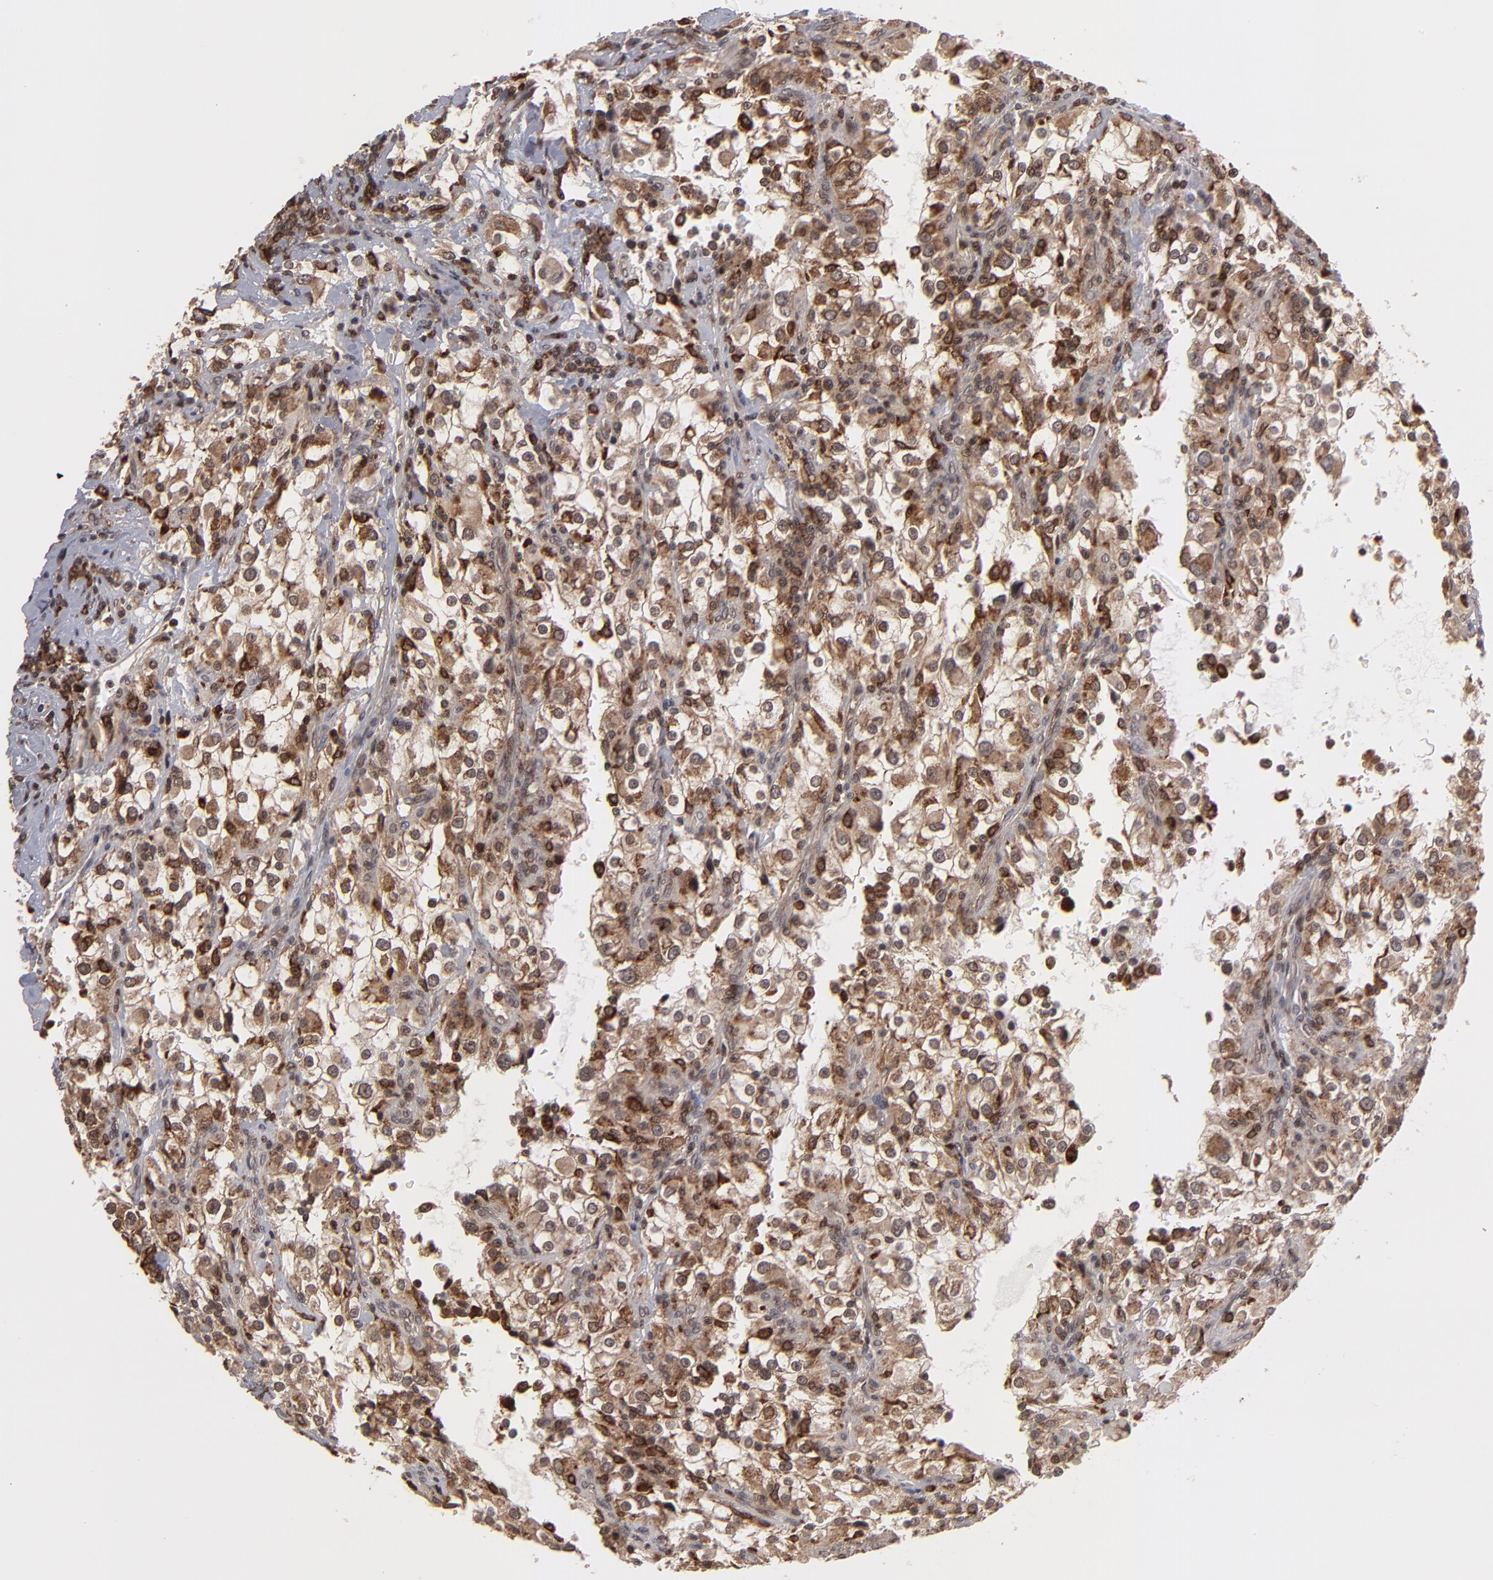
{"staining": {"intensity": "strong", "quantity": ">75%", "location": "cytoplasmic/membranous,nuclear"}, "tissue": "renal cancer", "cell_type": "Tumor cells", "image_type": "cancer", "snomed": [{"axis": "morphology", "description": "Adenocarcinoma, NOS"}, {"axis": "topography", "description": "Kidney"}], "caption": "Brown immunohistochemical staining in renal cancer (adenocarcinoma) shows strong cytoplasmic/membranous and nuclear positivity in approximately >75% of tumor cells.", "gene": "RGS6", "patient": {"sex": "female", "age": 52}}